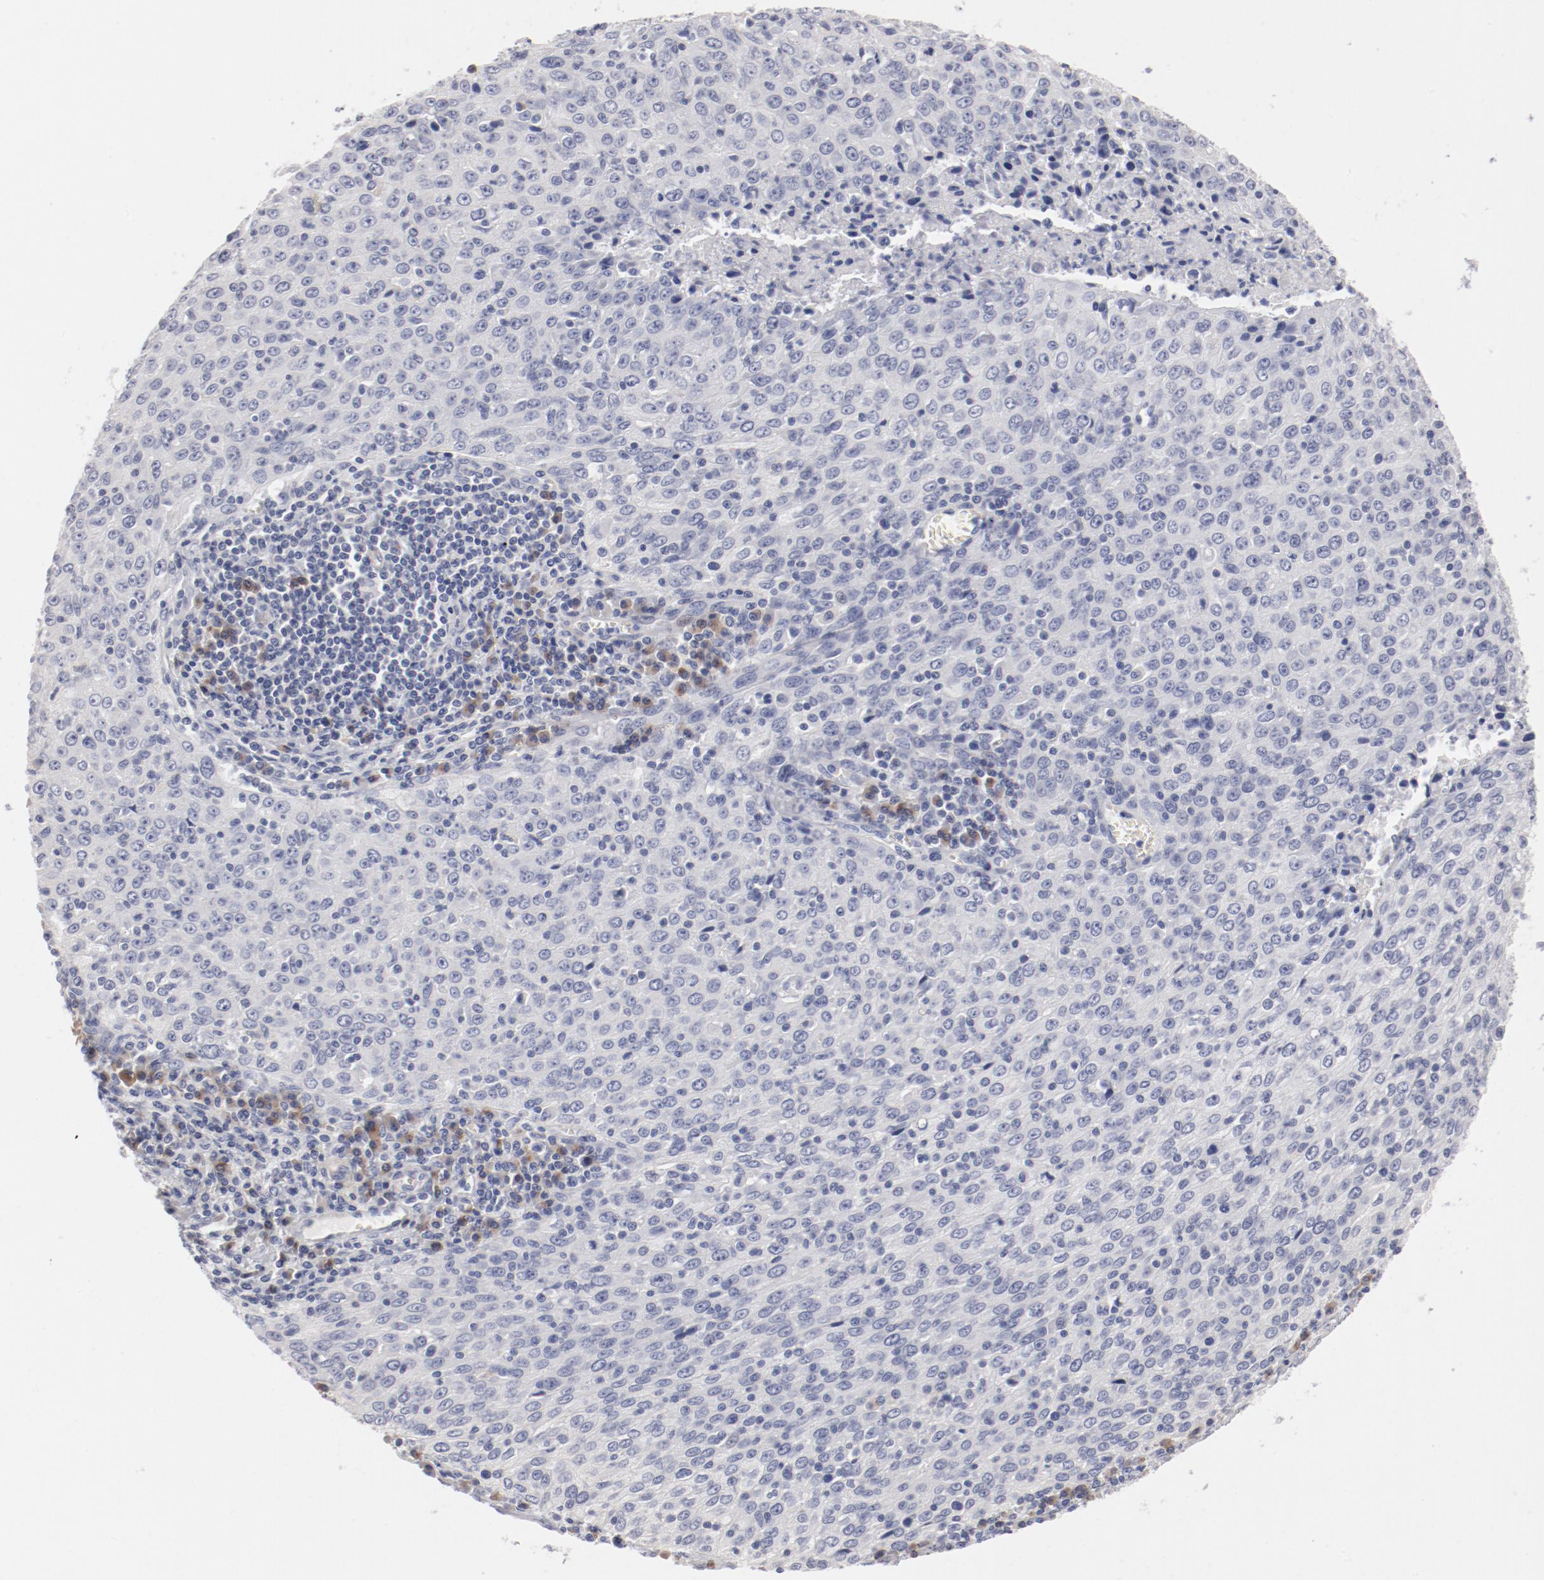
{"staining": {"intensity": "negative", "quantity": "none", "location": "none"}, "tissue": "cervical cancer", "cell_type": "Tumor cells", "image_type": "cancer", "snomed": [{"axis": "morphology", "description": "Squamous cell carcinoma, NOS"}, {"axis": "topography", "description": "Cervix"}], "caption": "High power microscopy photomicrograph of an IHC photomicrograph of squamous cell carcinoma (cervical), revealing no significant staining in tumor cells. (DAB (3,3'-diaminobenzidine) immunohistochemistry (IHC) visualized using brightfield microscopy, high magnification).", "gene": "LAX1", "patient": {"sex": "female", "age": 27}}